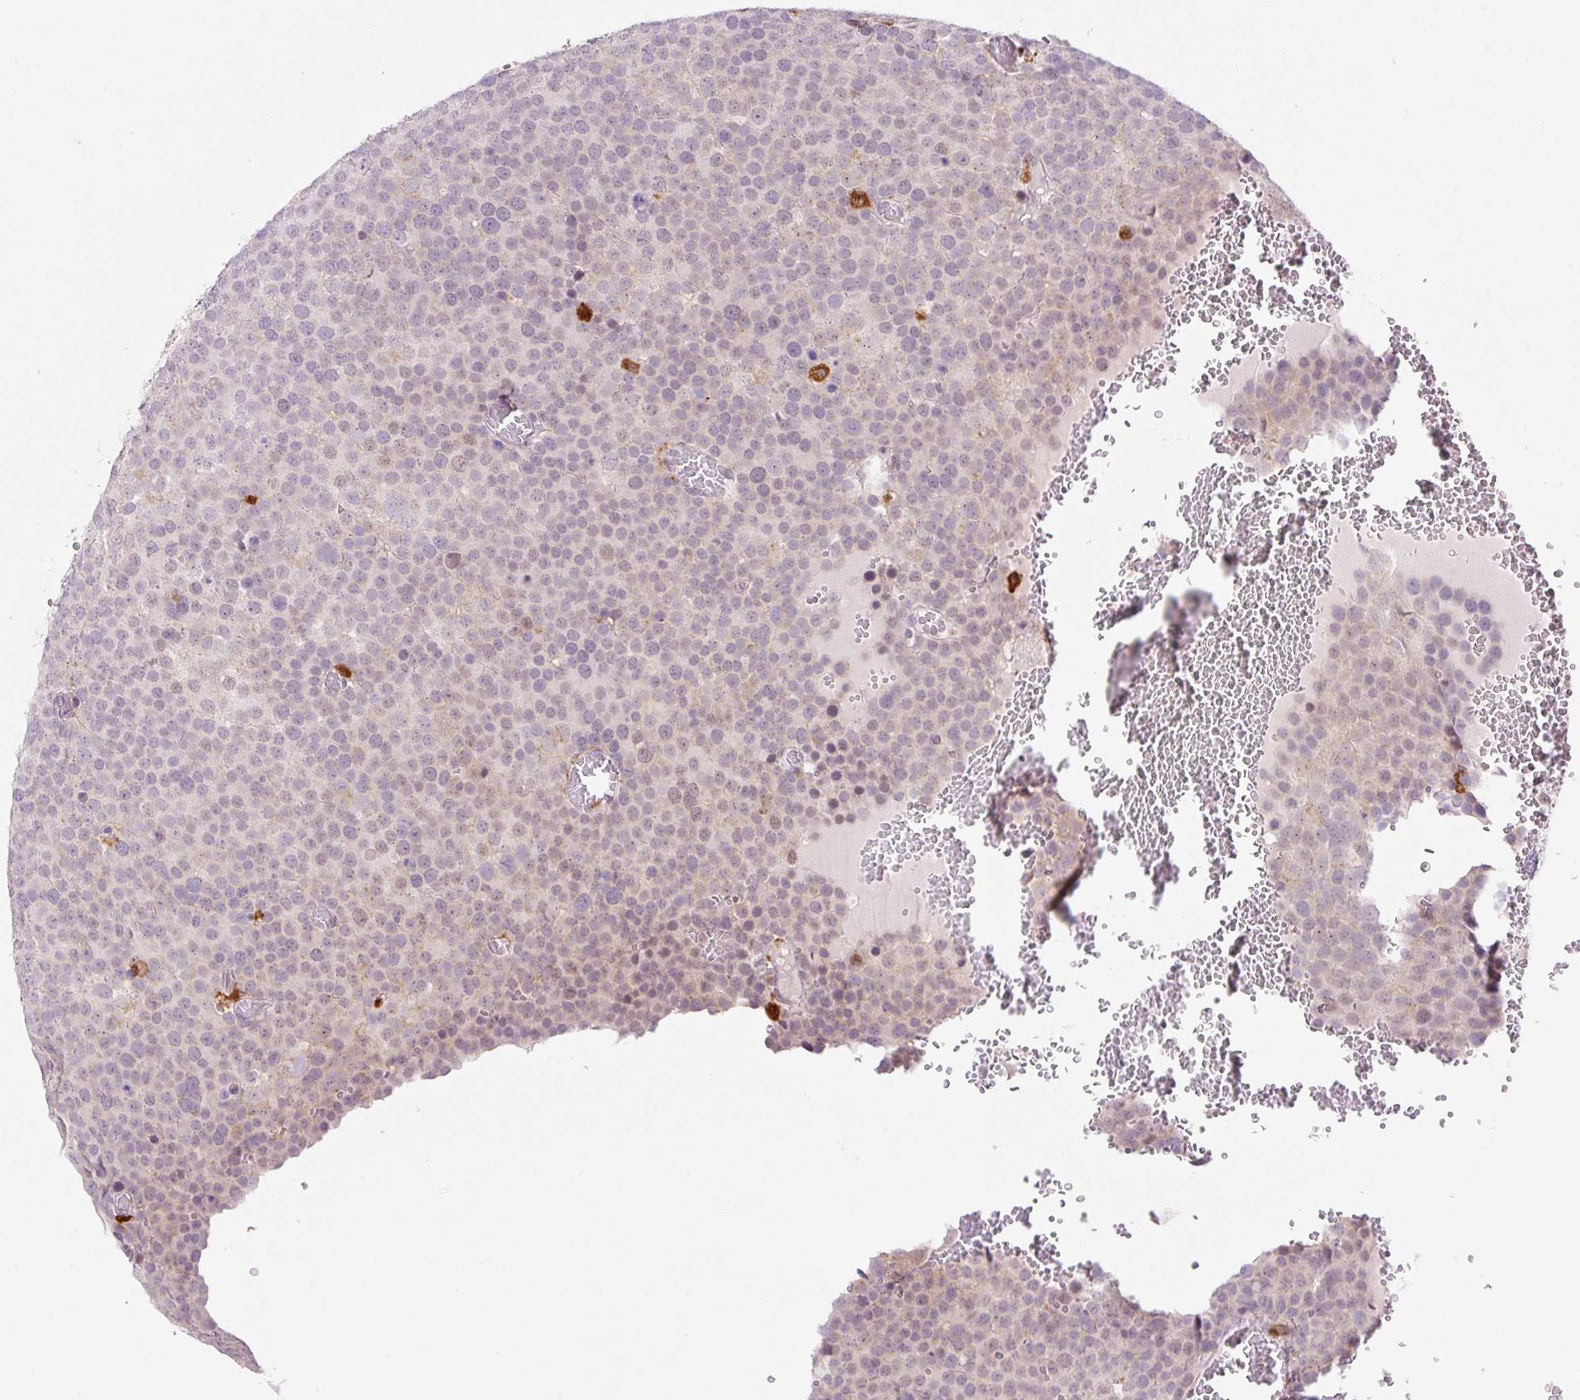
{"staining": {"intensity": "weak", "quantity": "<25%", "location": "nuclear"}, "tissue": "testis cancer", "cell_type": "Tumor cells", "image_type": "cancer", "snomed": [{"axis": "morphology", "description": "Seminoma, NOS"}, {"axis": "topography", "description": "Testis"}], "caption": "Testis cancer (seminoma) was stained to show a protein in brown. There is no significant expression in tumor cells. Nuclei are stained in blue.", "gene": "CEBPZOS", "patient": {"sex": "male", "age": 71}}